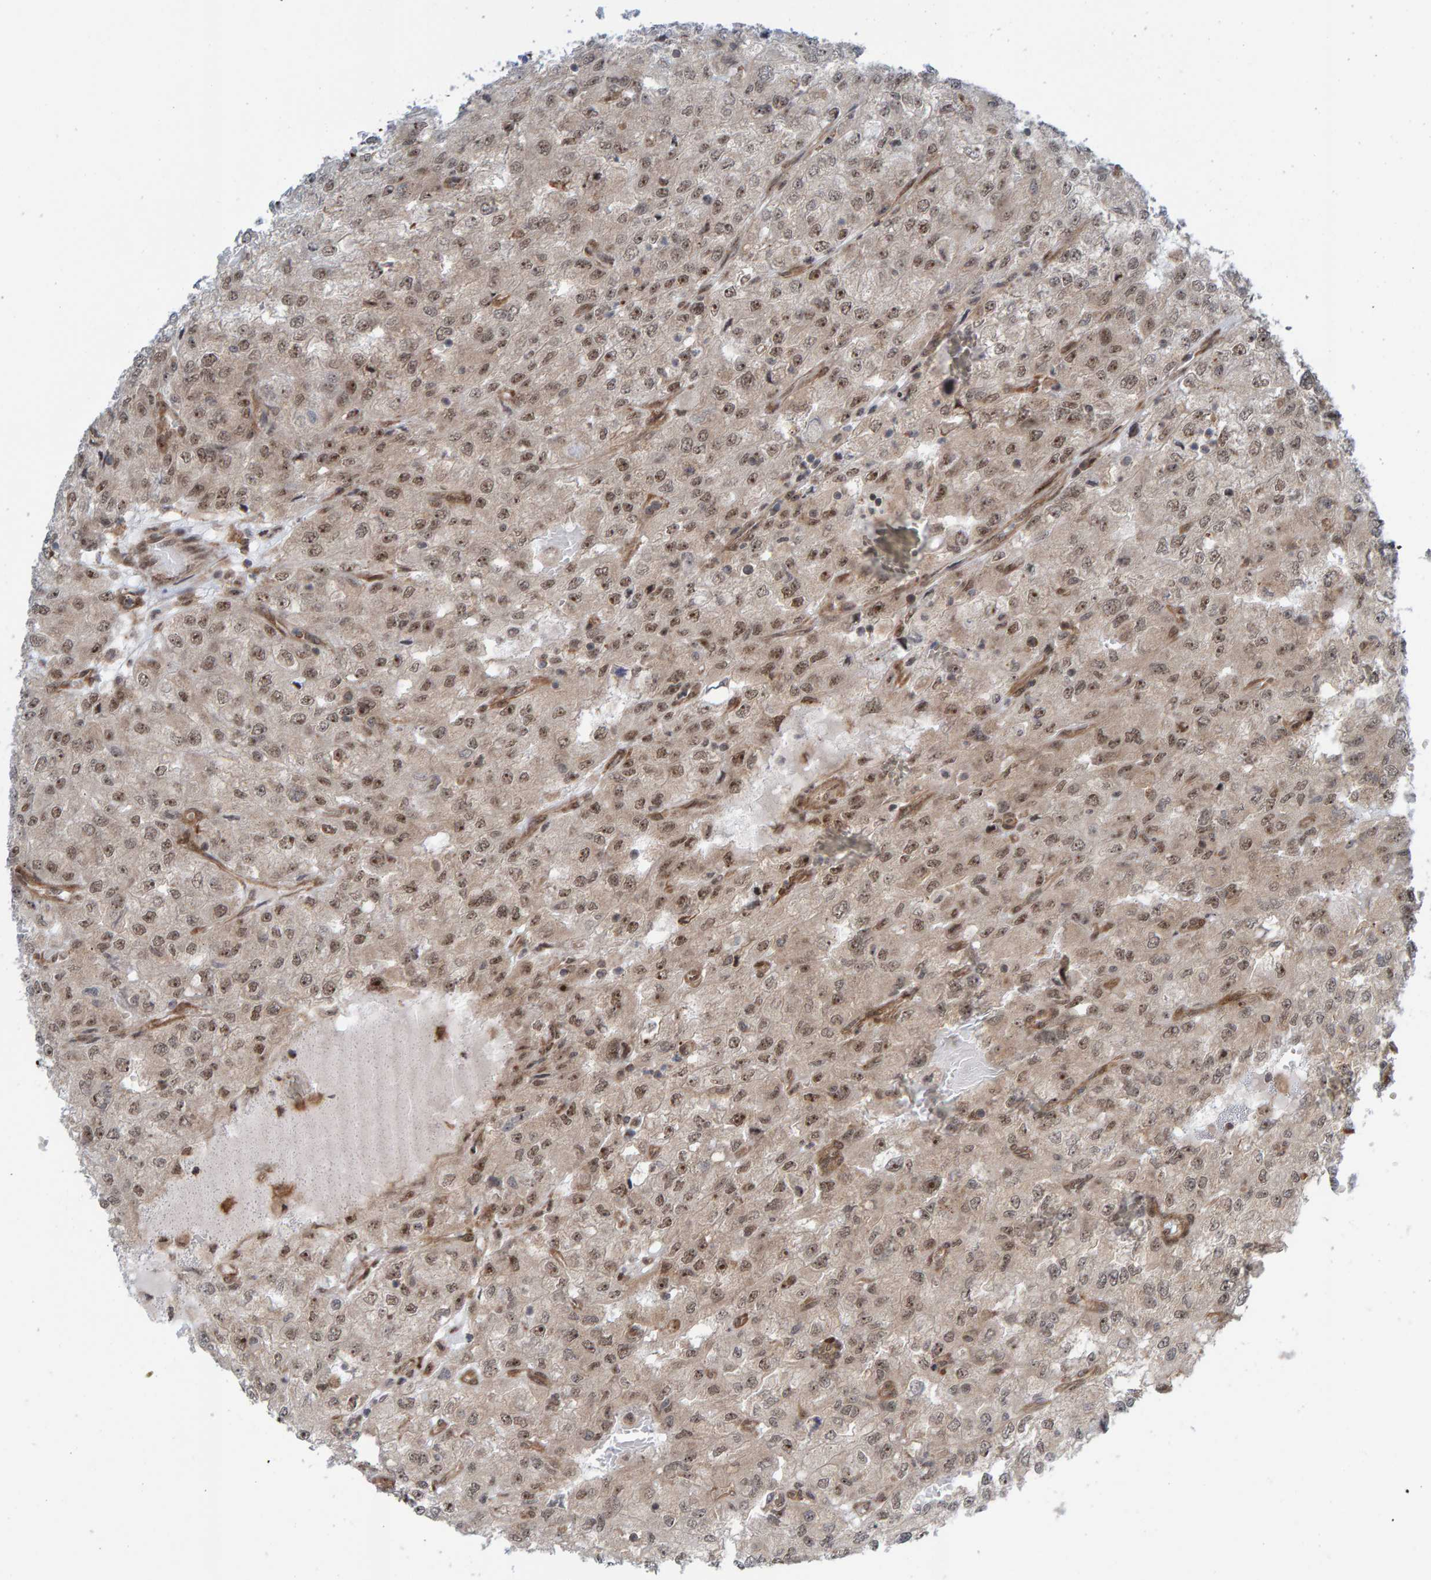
{"staining": {"intensity": "weak", "quantity": ">75%", "location": "cytoplasmic/membranous,nuclear"}, "tissue": "renal cancer", "cell_type": "Tumor cells", "image_type": "cancer", "snomed": [{"axis": "morphology", "description": "Adenocarcinoma, NOS"}, {"axis": "topography", "description": "Kidney"}], "caption": "Tumor cells reveal weak cytoplasmic/membranous and nuclear expression in approximately >75% of cells in renal cancer.", "gene": "ZNF366", "patient": {"sex": "female", "age": 54}}